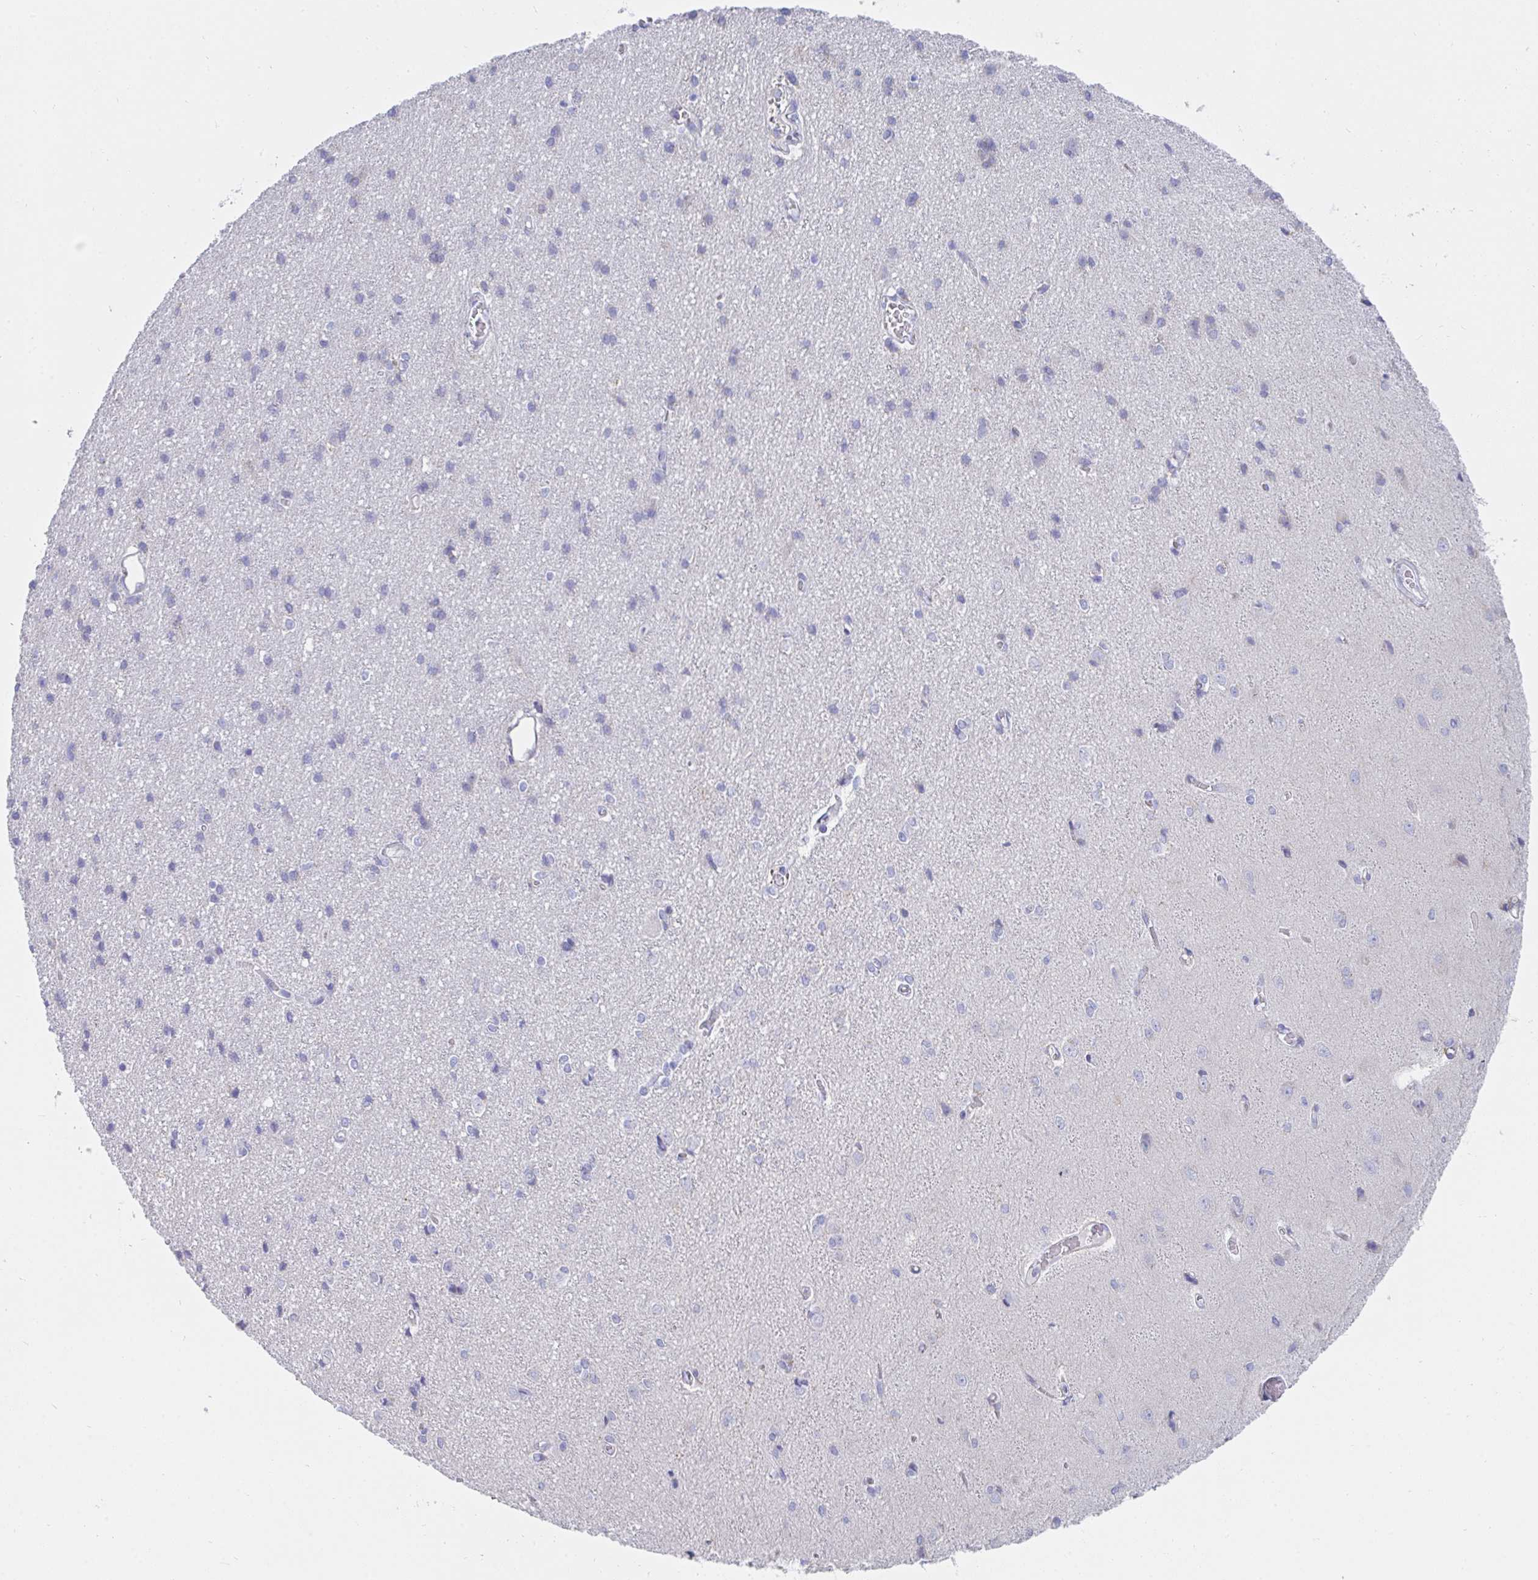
{"staining": {"intensity": "negative", "quantity": "none", "location": "none"}, "tissue": "cerebral cortex", "cell_type": "Endothelial cells", "image_type": "normal", "snomed": [{"axis": "morphology", "description": "Normal tissue, NOS"}, {"axis": "topography", "description": "Cerebral cortex"}], "caption": "Endothelial cells are negative for protein expression in unremarkable human cerebral cortex. Brightfield microscopy of immunohistochemistry stained with DAB (brown) and hematoxylin (blue), captured at high magnification.", "gene": "AIFM1", "patient": {"sex": "male", "age": 37}}